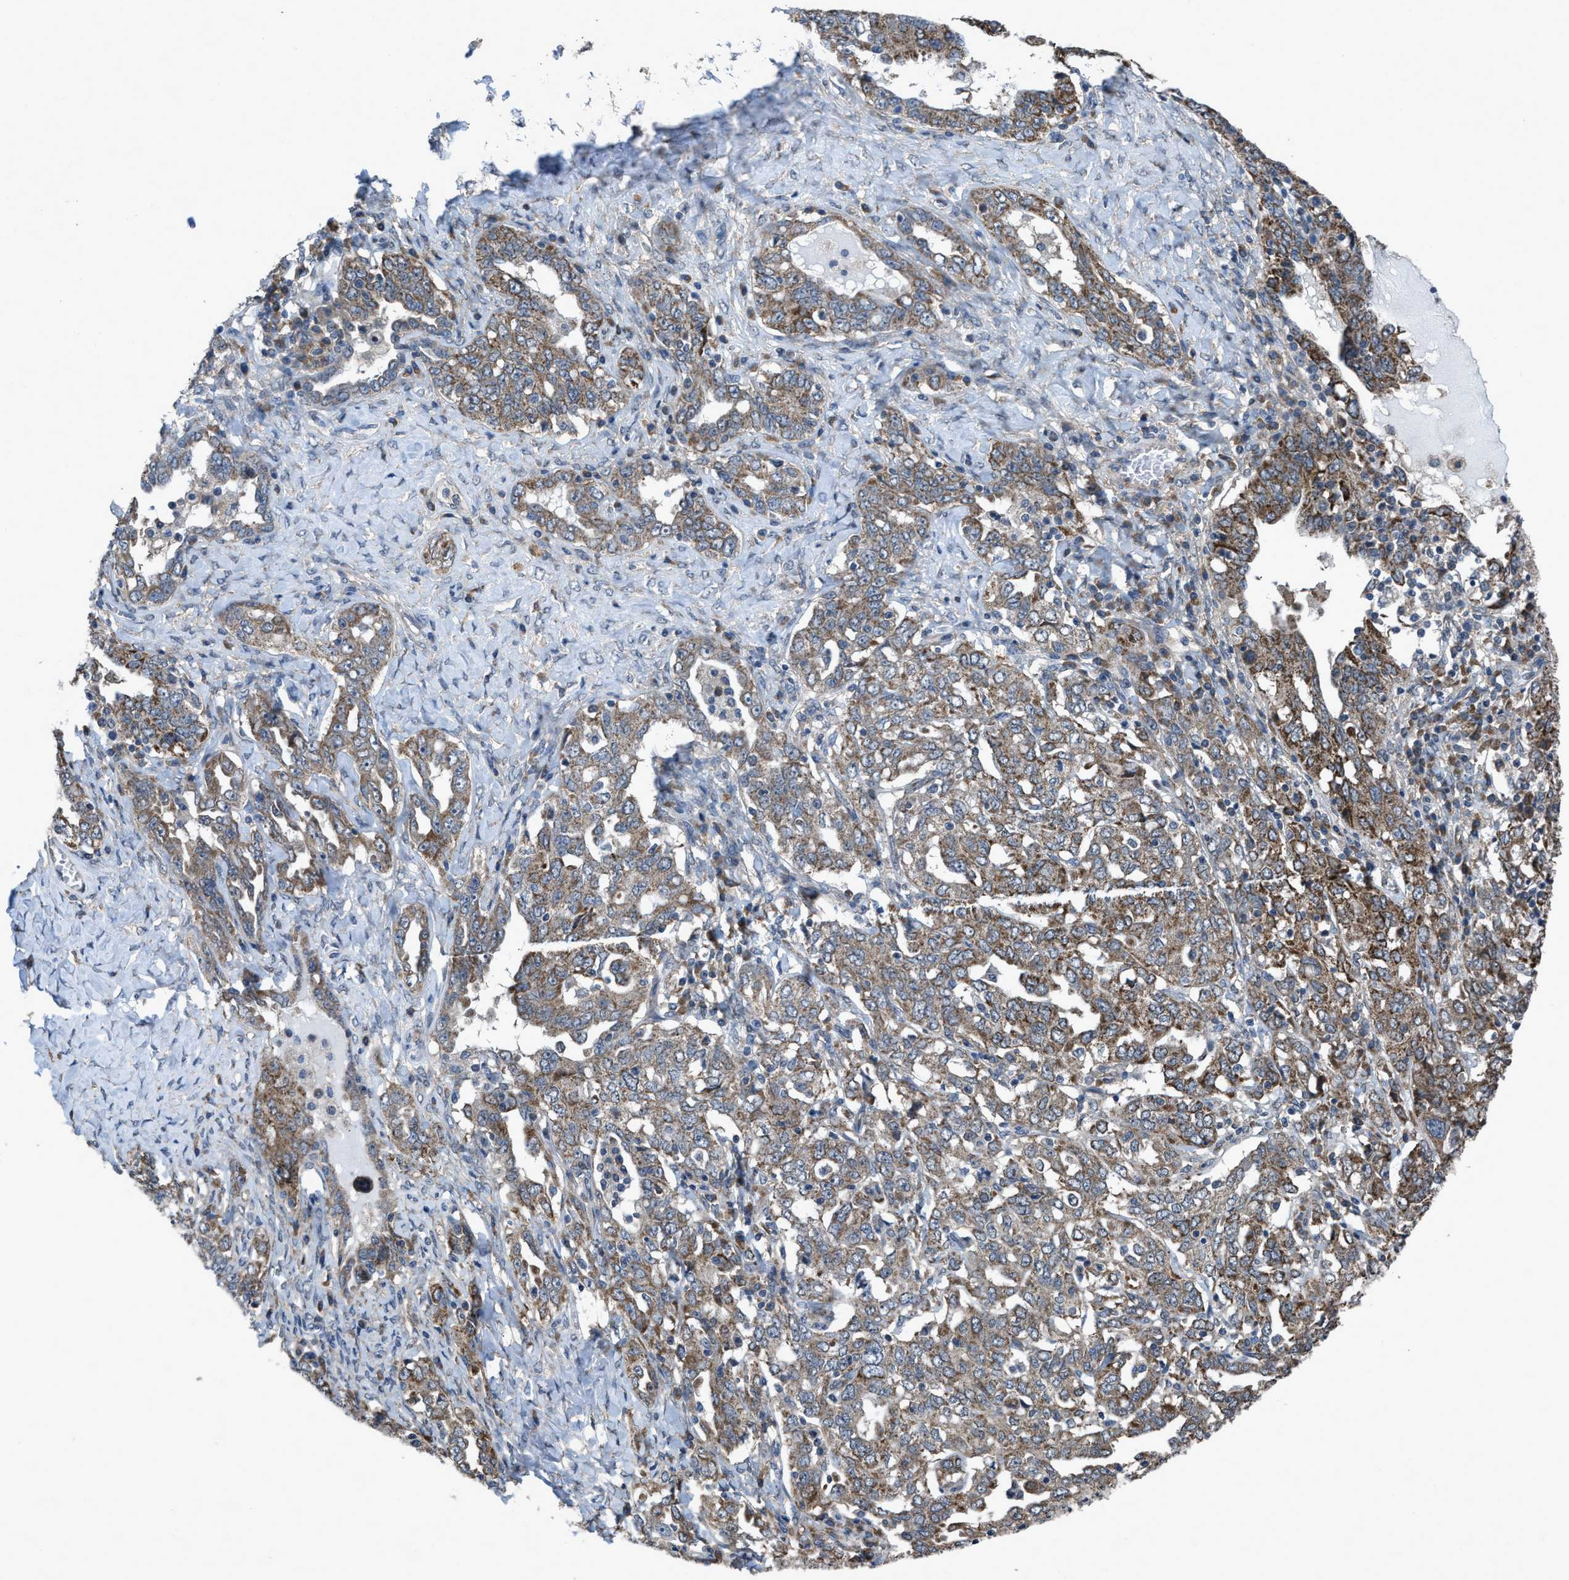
{"staining": {"intensity": "moderate", "quantity": ">75%", "location": "cytoplasmic/membranous"}, "tissue": "ovarian cancer", "cell_type": "Tumor cells", "image_type": "cancer", "snomed": [{"axis": "morphology", "description": "Carcinoma, endometroid"}, {"axis": "topography", "description": "Ovary"}], "caption": "DAB immunohistochemical staining of ovarian endometroid carcinoma shows moderate cytoplasmic/membranous protein staining in approximately >75% of tumor cells. (DAB IHC with brightfield microscopy, high magnification).", "gene": "ARL6", "patient": {"sex": "female", "age": 62}}